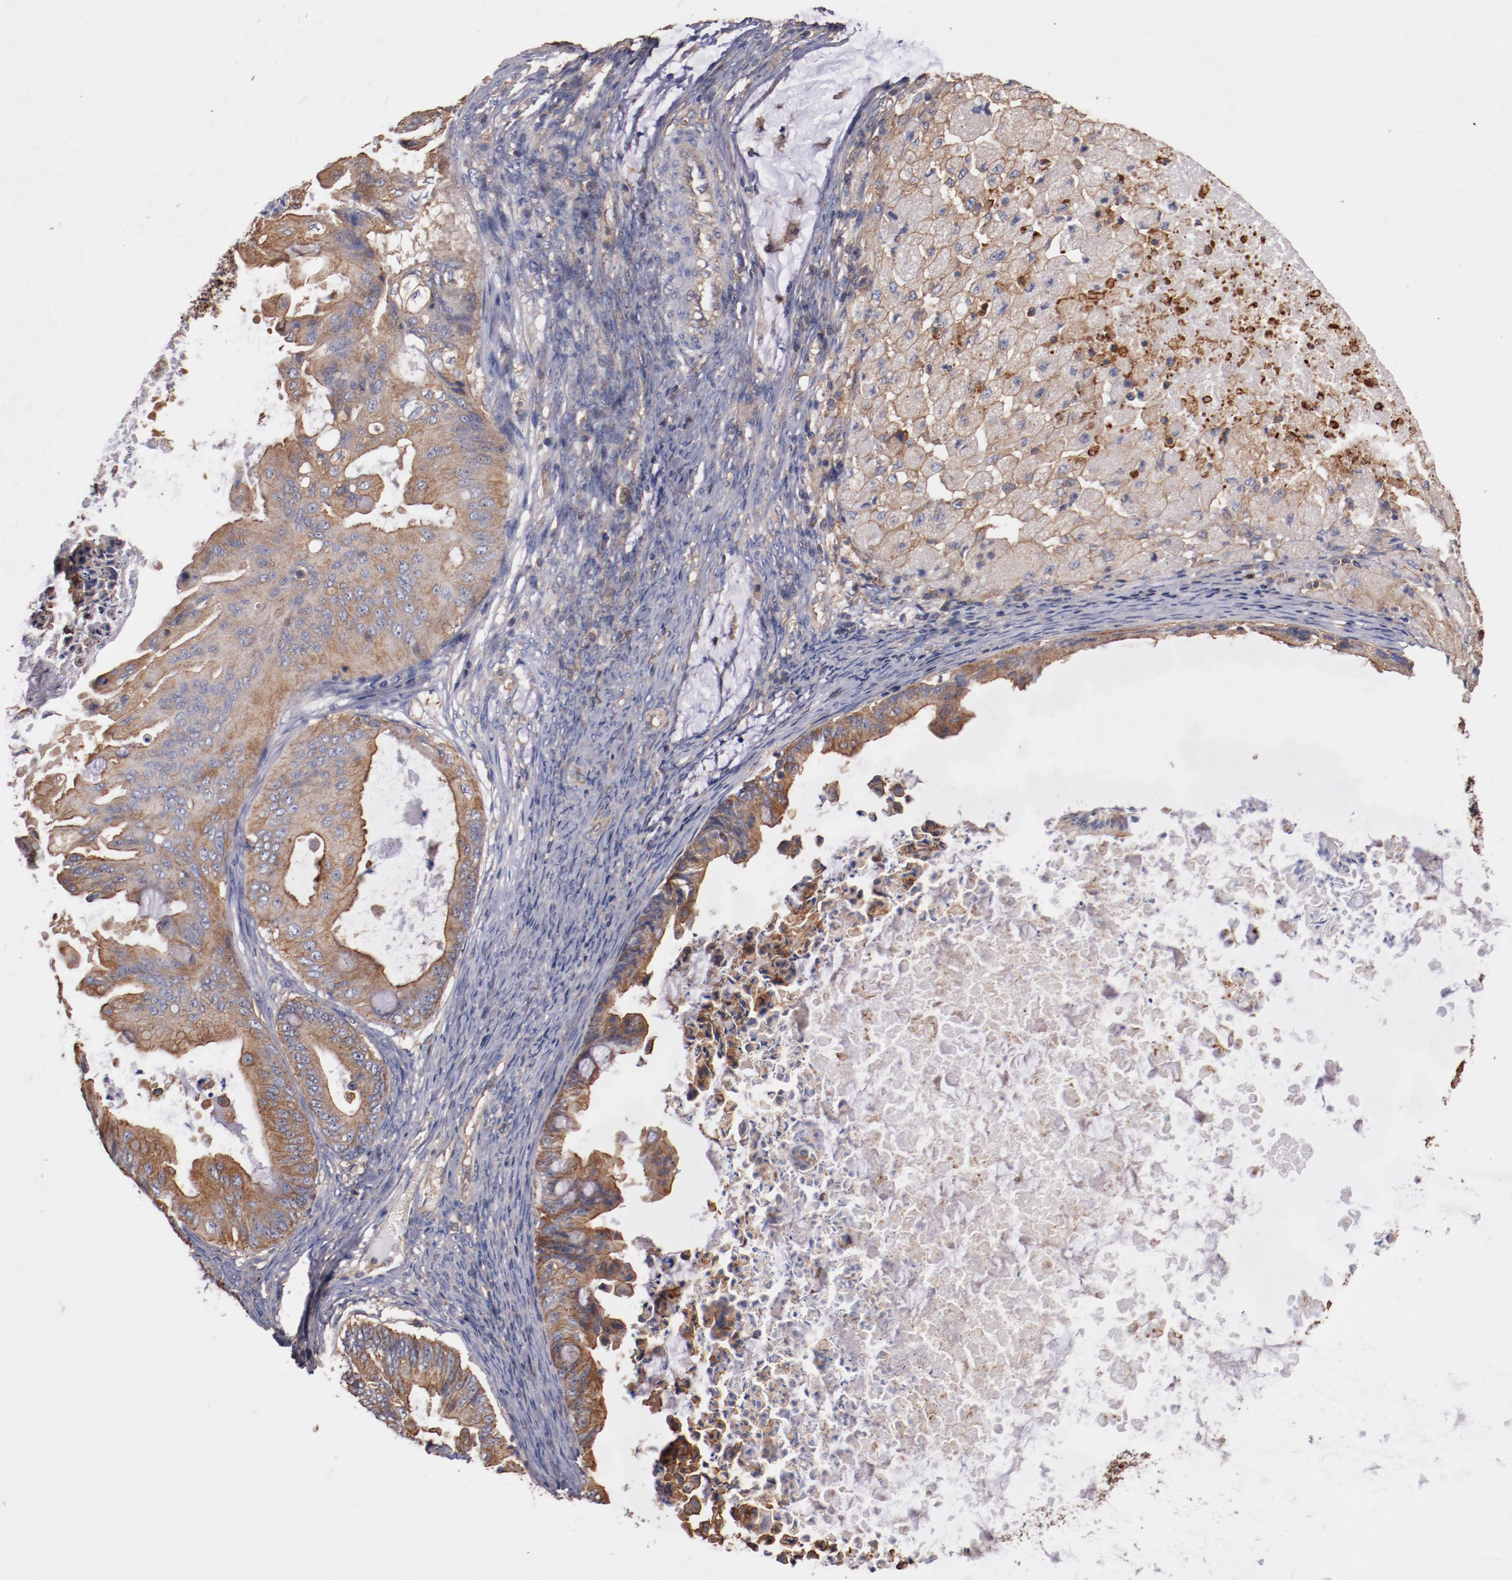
{"staining": {"intensity": "moderate", "quantity": ">75%", "location": "cytoplasmic/membranous"}, "tissue": "ovarian cancer", "cell_type": "Tumor cells", "image_type": "cancer", "snomed": [{"axis": "morphology", "description": "Cystadenocarcinoma, mucinous, NOS"}, {"axis": "topography", "description": "Ovary"}], "caption": "Protein staining of mucinous cystadenocarcinoma (ovarian) tissue reveals moderate cytoplasmic/membranous expression in about >75% of tumor cells.", "gene": "TMOD3", "patient": {"sex": "female", "age": 37}}